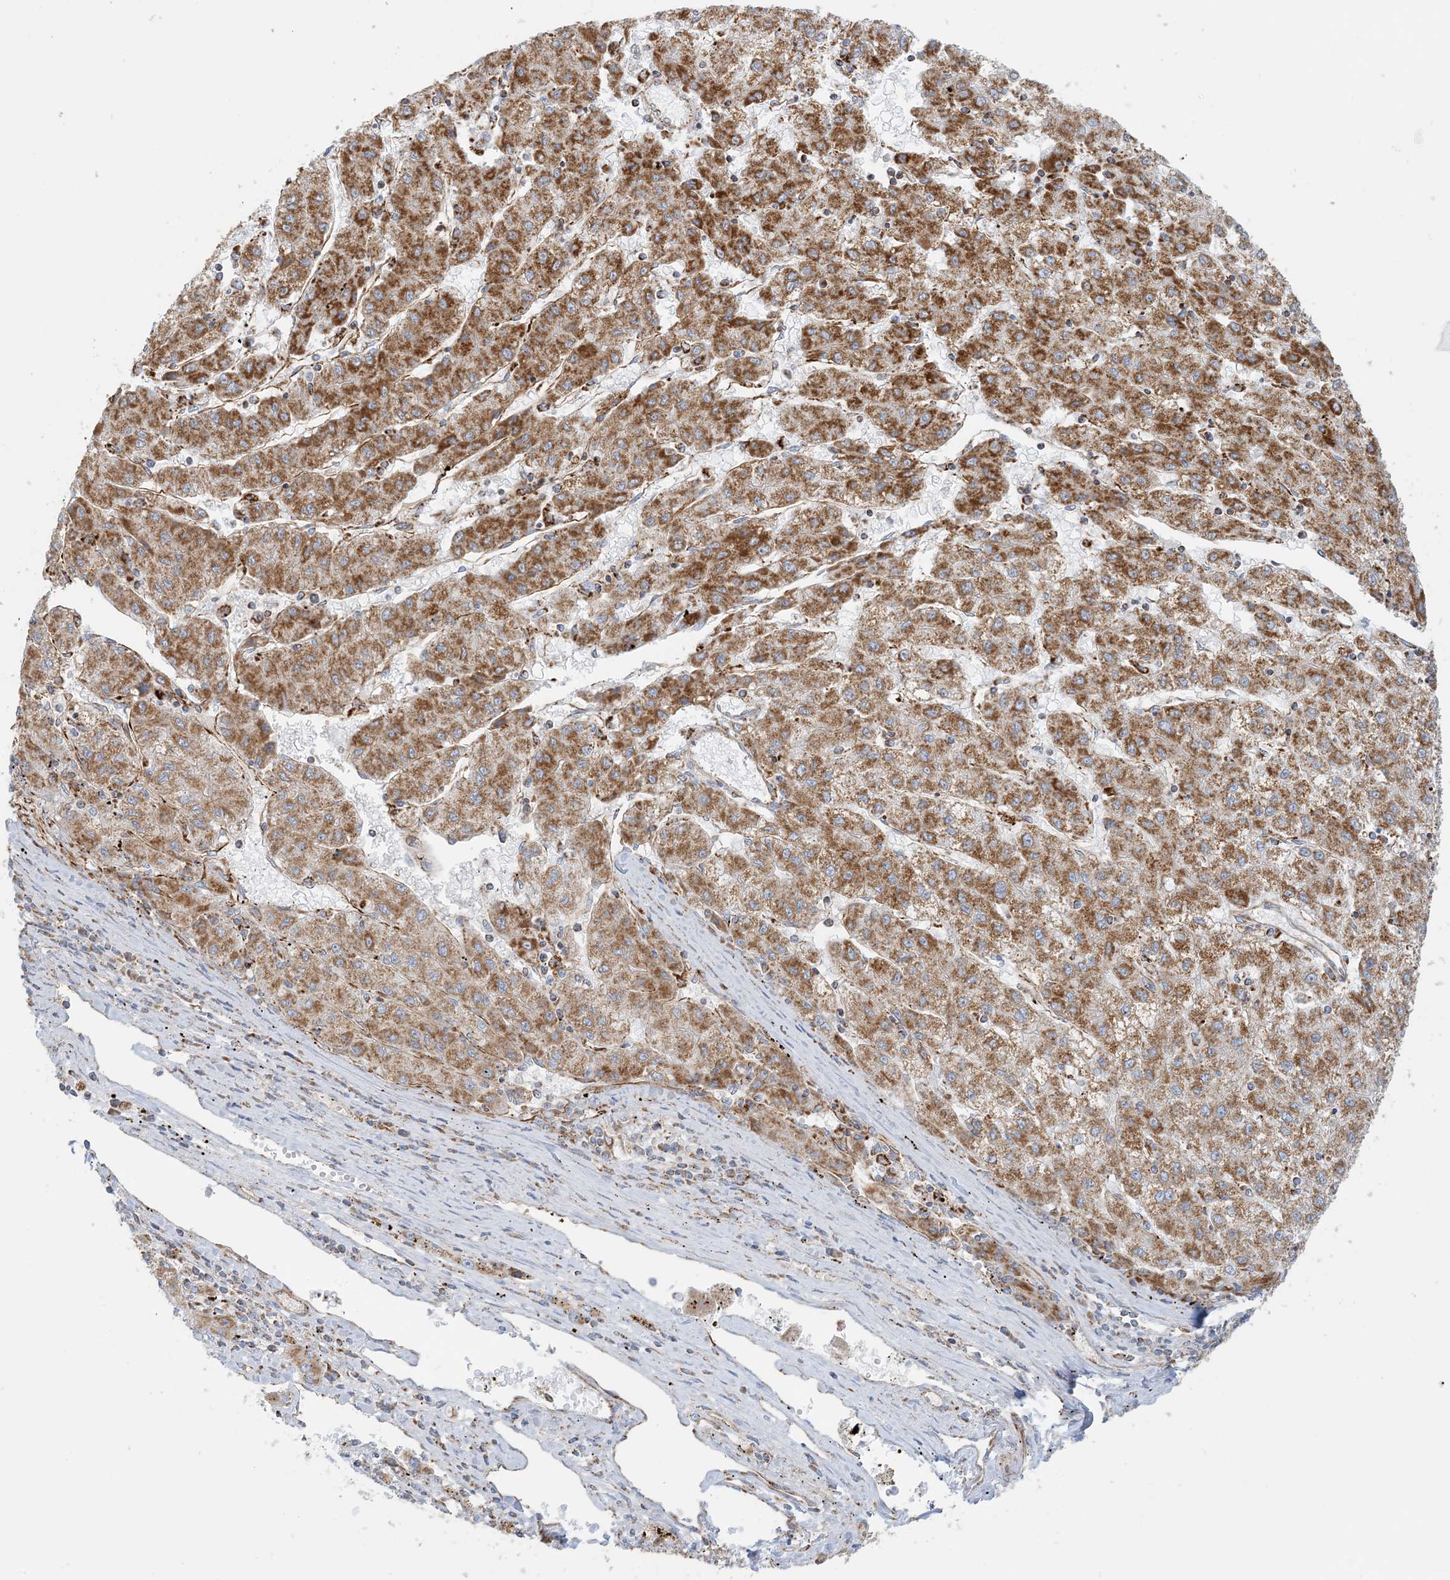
{"staining": {"intensity": "moderate", "quantity": ">75%", "location": "cytoplasmic/membranous"}, "tissue": "liver cancer", "cell_type": "Tumor cells", "image_type": "cancer", "snomed": [{"axis": "morphology", "description": "Carcinoma, Hepatocellular, NOS"}, {"axis": "topography", "description": "Liver"}], "caption": "High-magnification brightfield microscopy of liver hepatocellular carcinoma stained with DAB (3,3'-diaminobenzidine) (brown) and counterstained with hematoxylin (blue). tumor cells exhibit moderate cytoplasmic/membranous expression is present in about>75% of cells.", "gene": "COA3", "patient": {"sex": "male", "age": 72}}